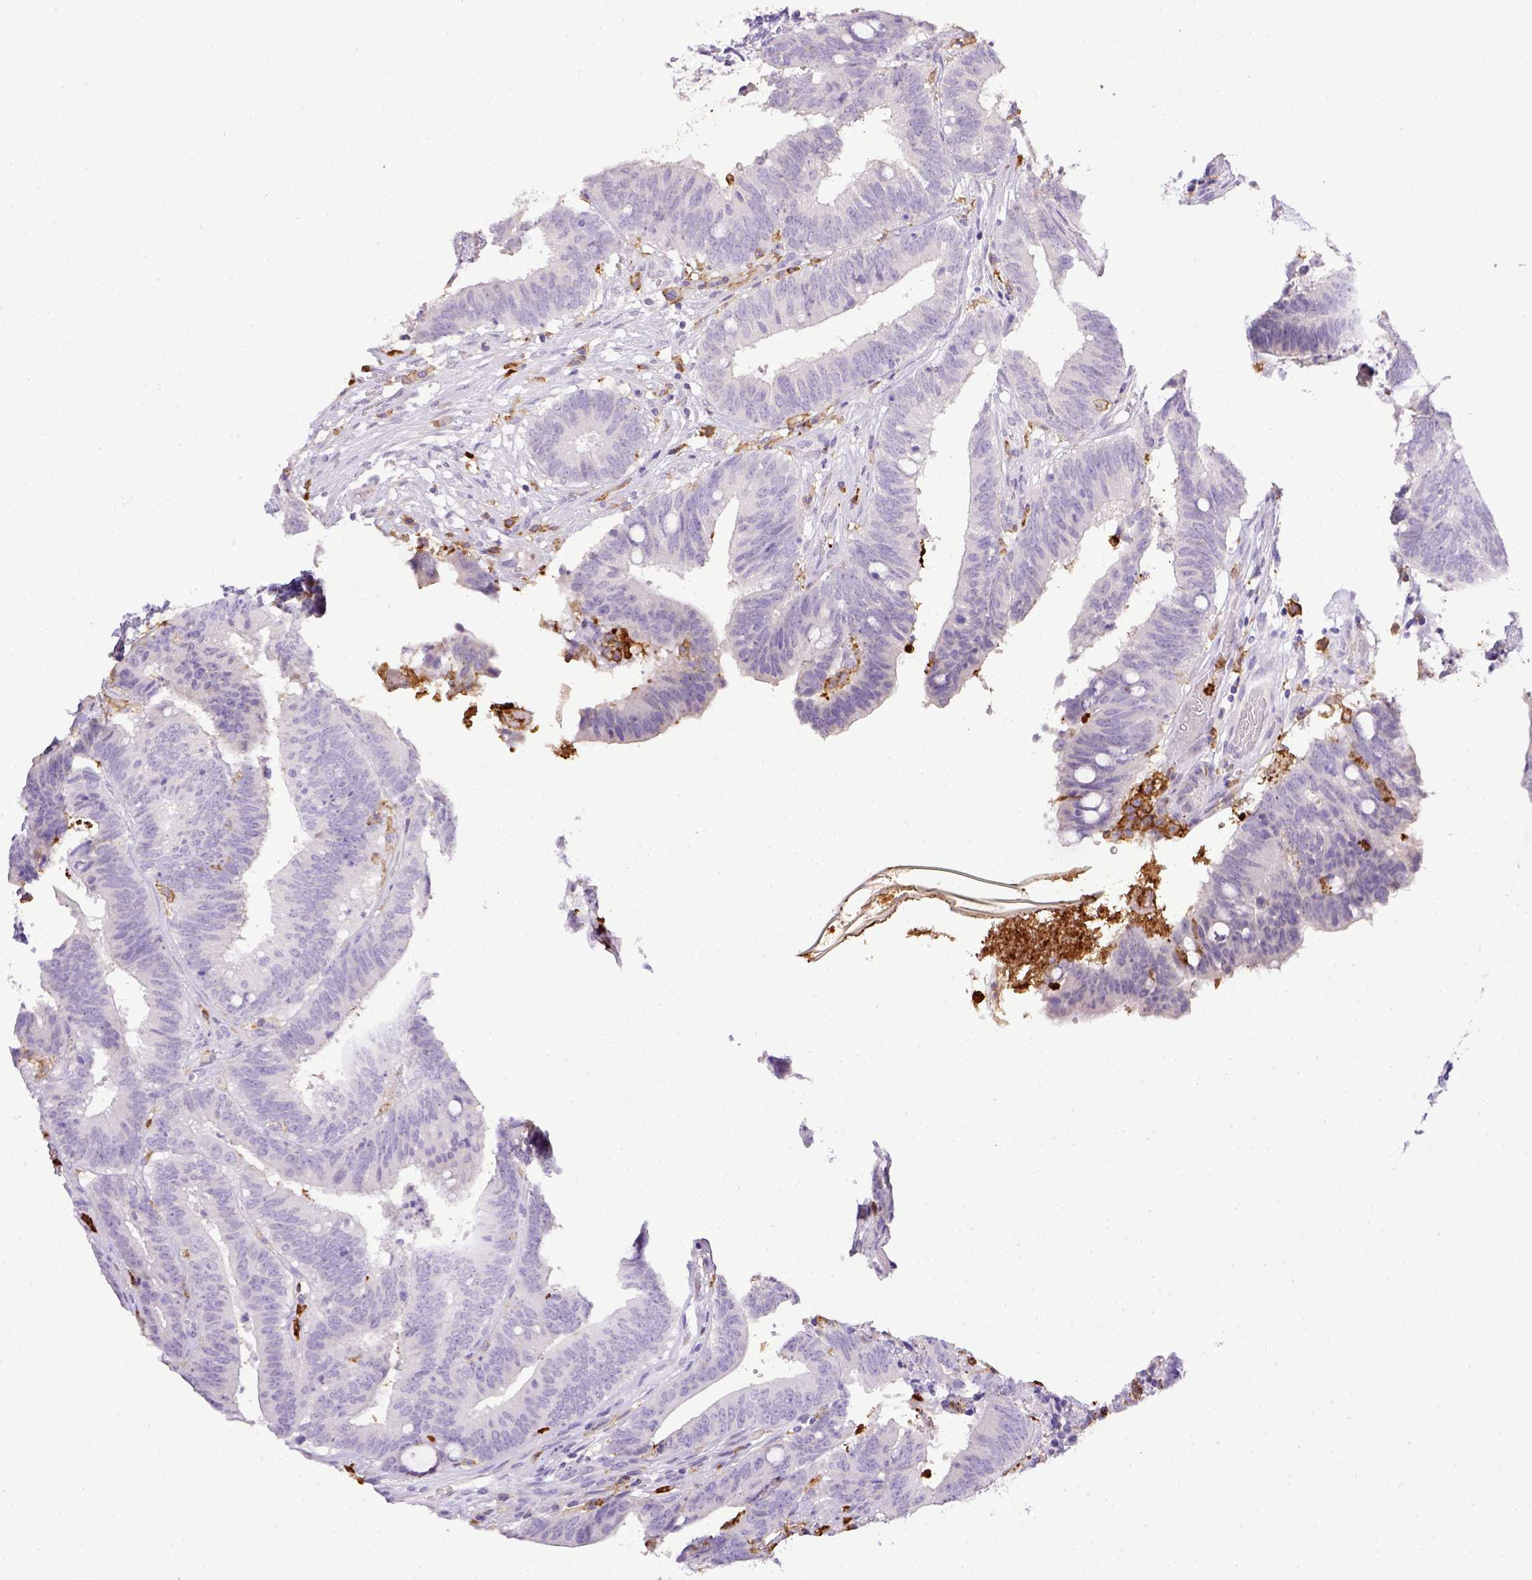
{"staining": {"intensity": "negative", "quantity": "none", "location": "none"}, "tissue": "colorectal cancer", "cell_type": "Tumor cells", "image_type": "cancer", "snomed": [{"axis": "morphology", "description": "Adenocarcinoma, NOS"}, {"axis": "topography", "description": "Colon"}], "caption": "Immunohistochemical staining of human adenocarcinoma (colorectal) shows no significant staining in tumor cells.", "gene": "ITGAM", "patient": {"sex": "female", "age": 43}}